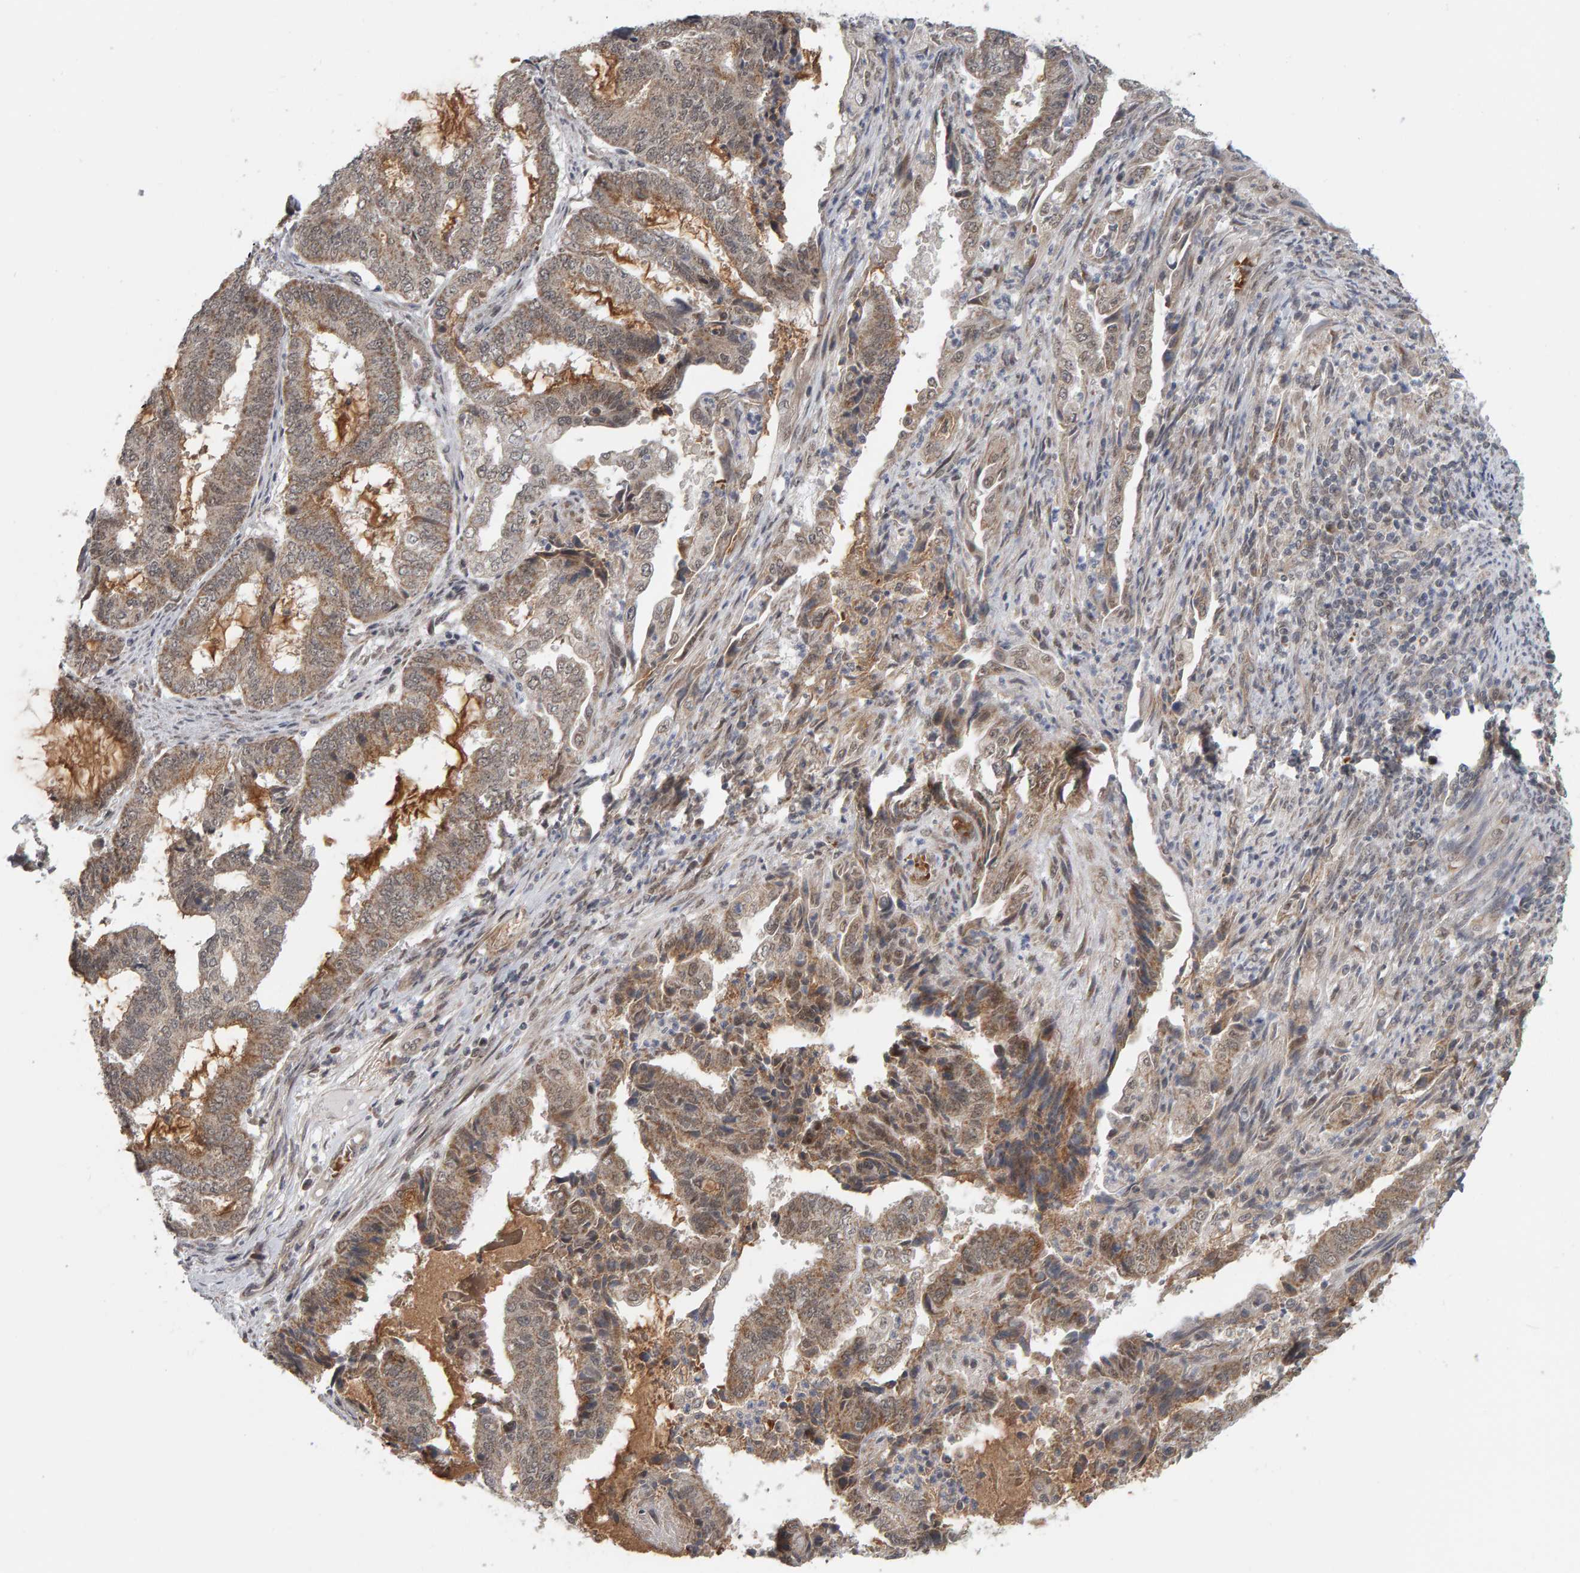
{"staining": {"intensity": "moderate", "quantity": ">75%", "location": "cytoplasmic/membranous,nuclear"}, "tissue": "endometrial cancer", "cell_type": "Tumor cells", "image_type": "cancer", "snomed": [{"axis": "morphology", "description": "Adenocarcinoma, NOS"}, {"axis": "topography", "description": "Endometrium"}], "caption": "Immunohistochemical staining of endometrial adenocarcinoma reveals medium levels of moderate cytoplasmic/membranous and nuclear staining in about >75% of tumor cells.", "gene": "DAP3", "patient": {"sex": "female", "age": 51}}